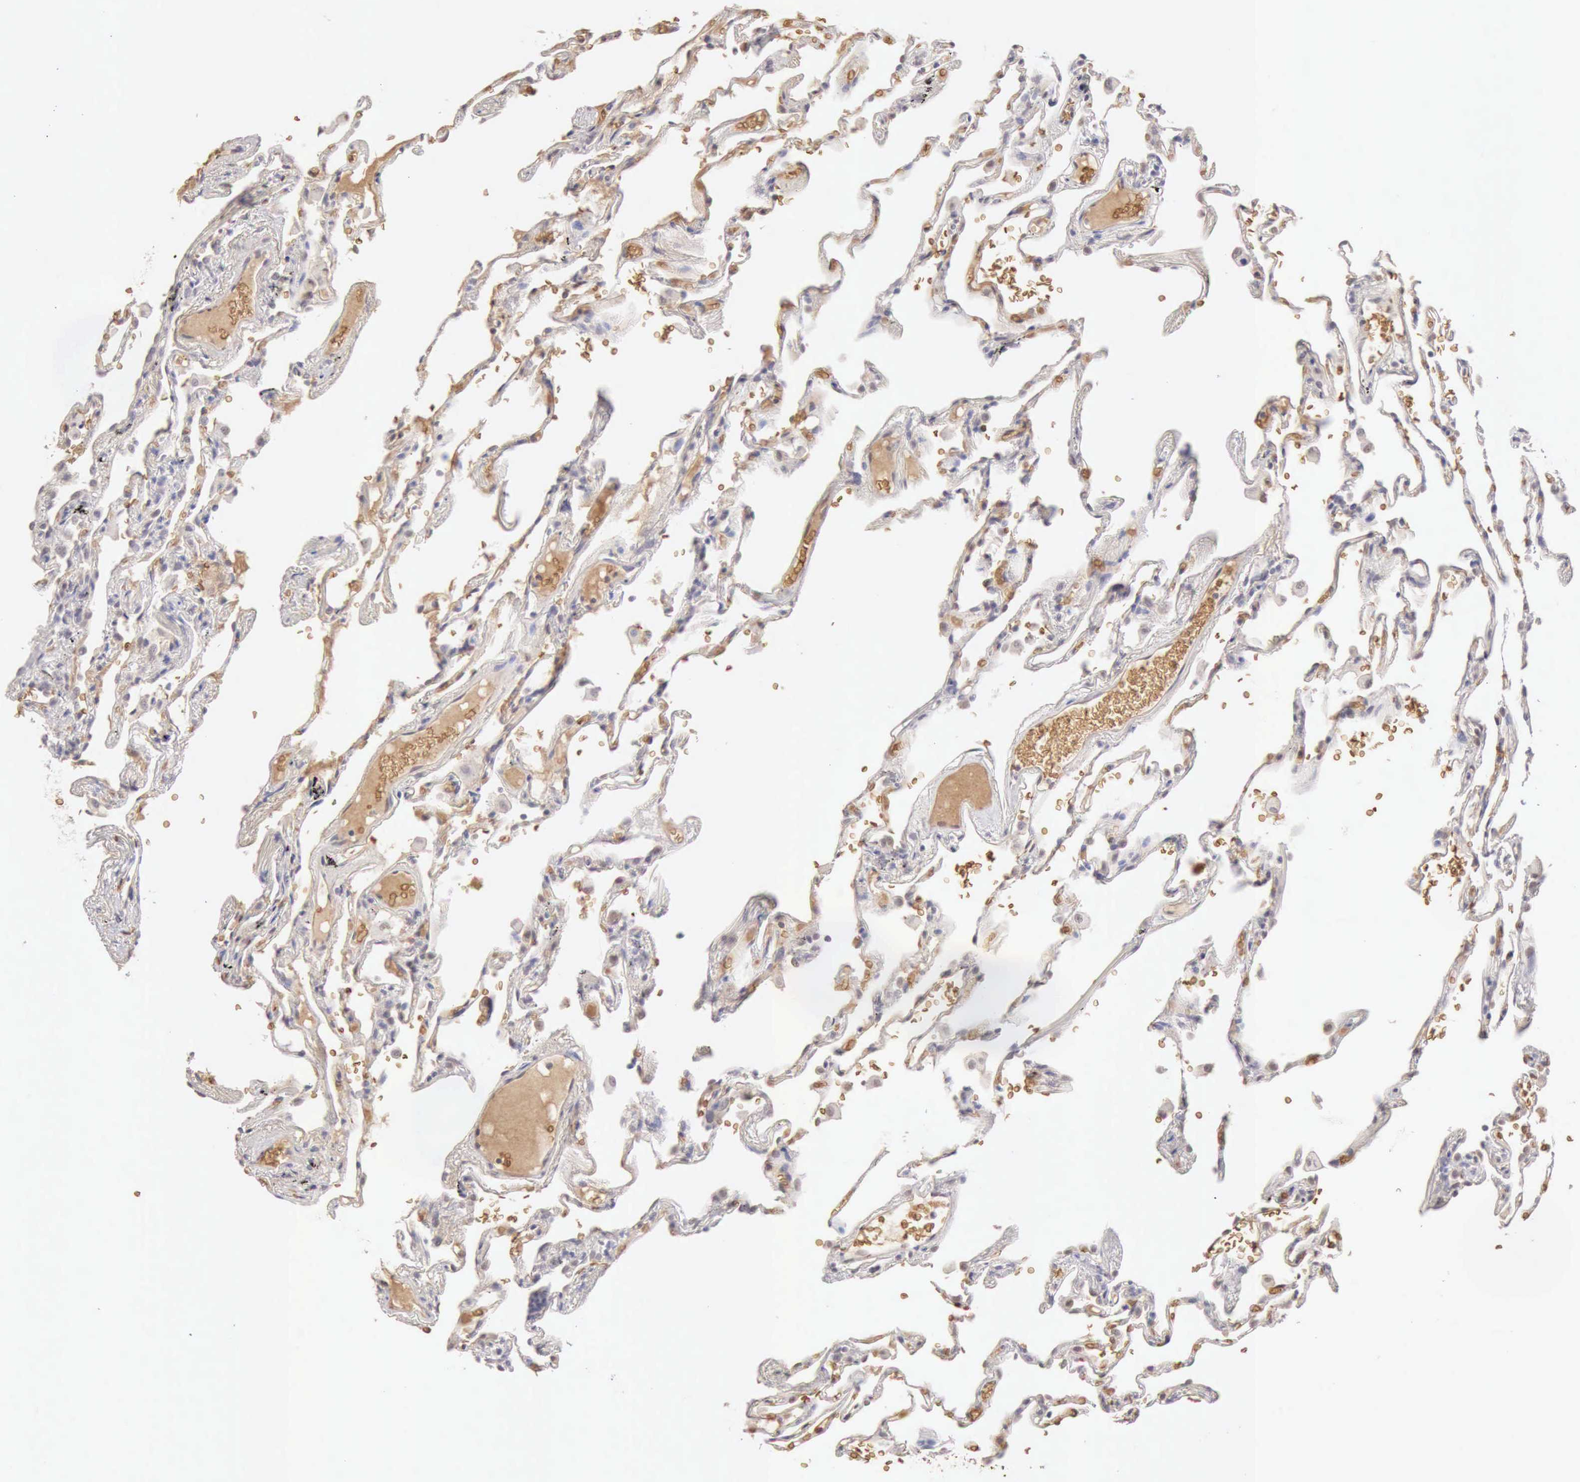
{"staining": {"intensity": "negative", "quantity": "none", "location": "none"}, "tissue": "lung", "cell_type": "Alveolar cells", "image_type": "normal", "snomed": [{"axis": "morphology", "description": "Normal tissue, NOS"}, {"axis": "morphology", "description": "Inflammation, NOS"}, {"axis": "topography", "description": "Lung"}], "caption": "The micrograph reveals no staining of alveolar cells in normal lung. (Stains: DAB IHC with hematoxylin counter stain, Microscopy: brightfield microscopy at high magnification).", "gene": "CFI", "patient": {"sex": "male", "age": 69}}